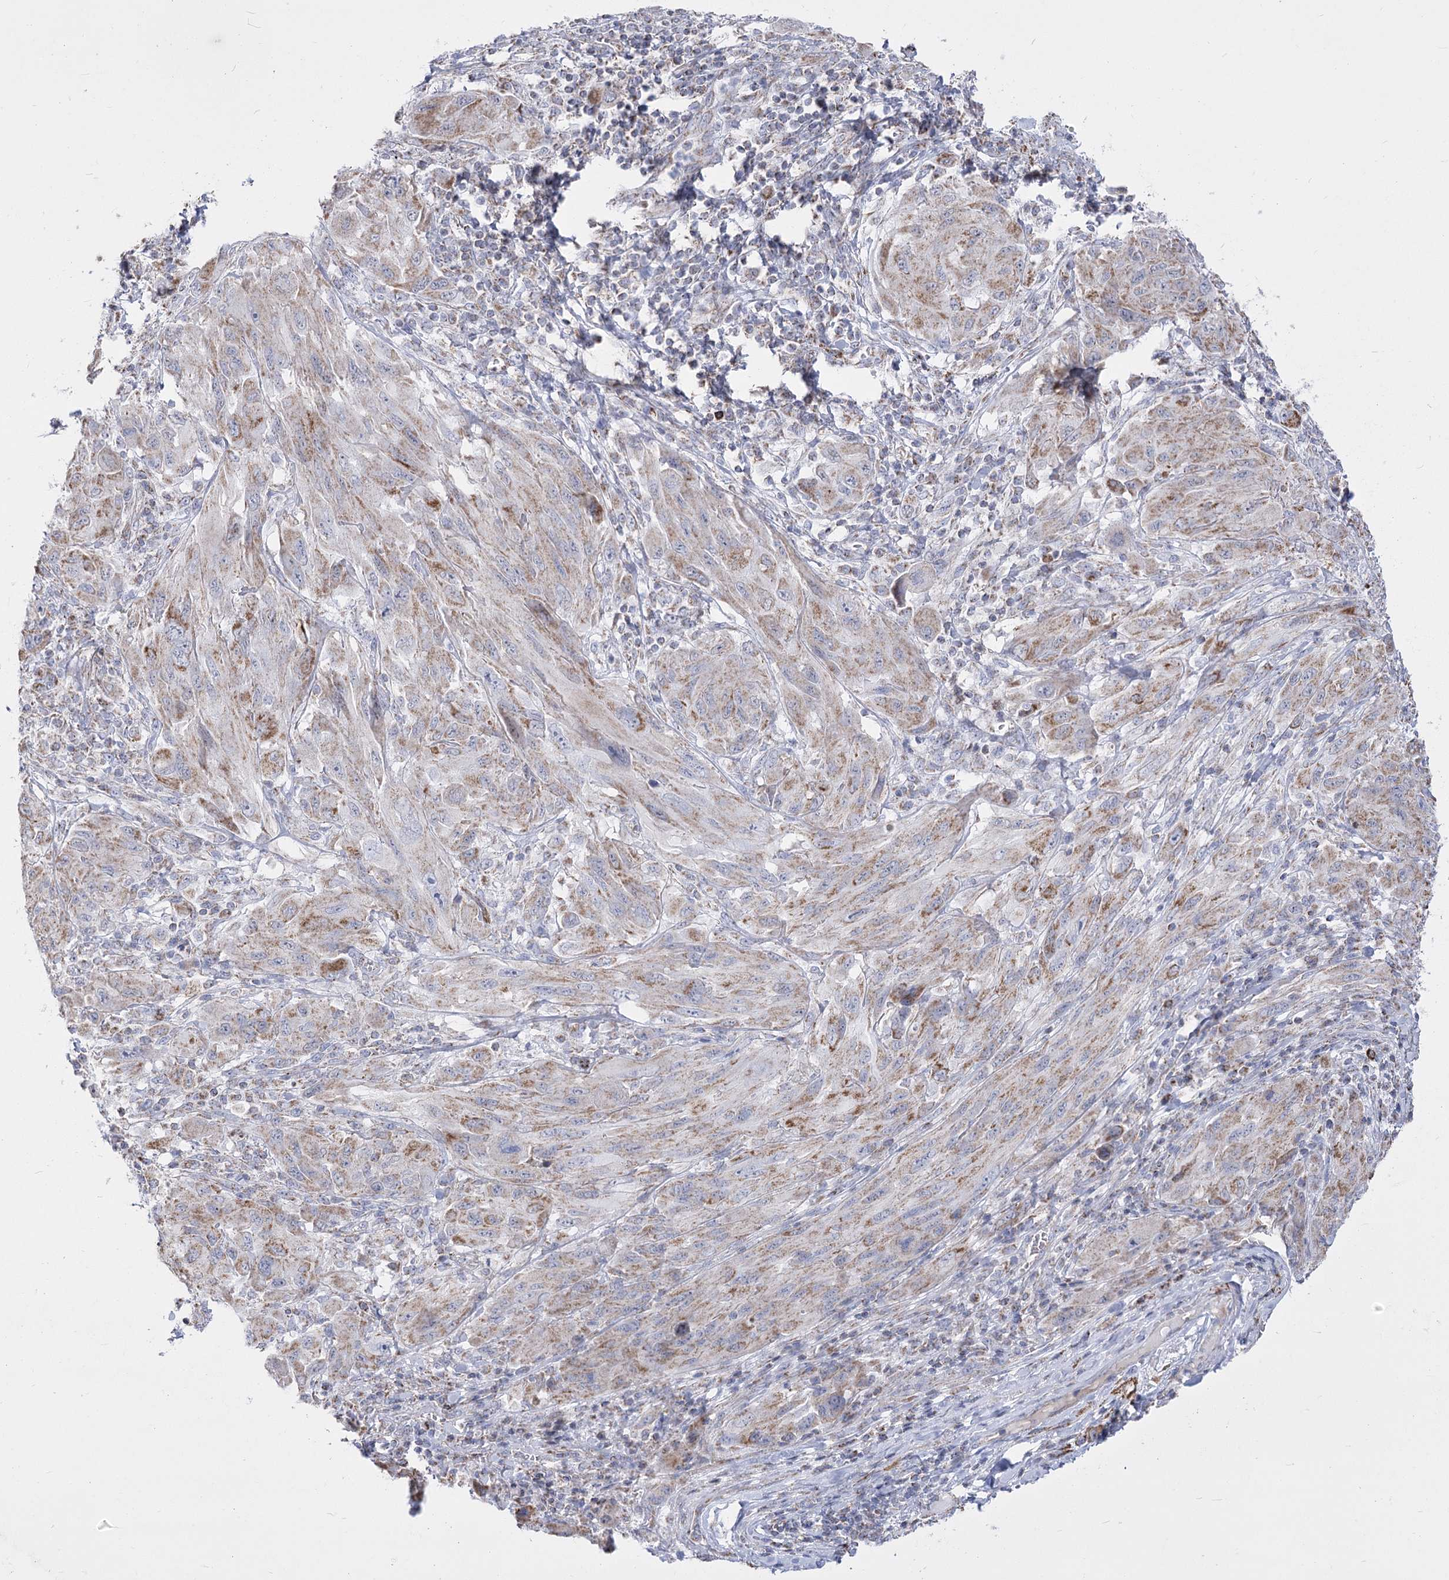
{"staining": {"intensity": "weak", "quantity": "25%-75%", "location": "cytoplasmic/membranous"}, "tissue": "melanoma", "cell_type": "Tumor cells", "image_type": "cancer", "snomed": [{"axis": "morphology", "description": "Malignant melanoma, NOS"}, {"axis": "topography", "description": "Skin"}], "caption": "Protein positivity by immunohistochemistry reveals weak cytoplasmic/membranous positivity in approximately 25%-75% of tumor cells in malignant melanoma.", "gene": "PDHB", "patient": {"sex": "female", "age": 91}}